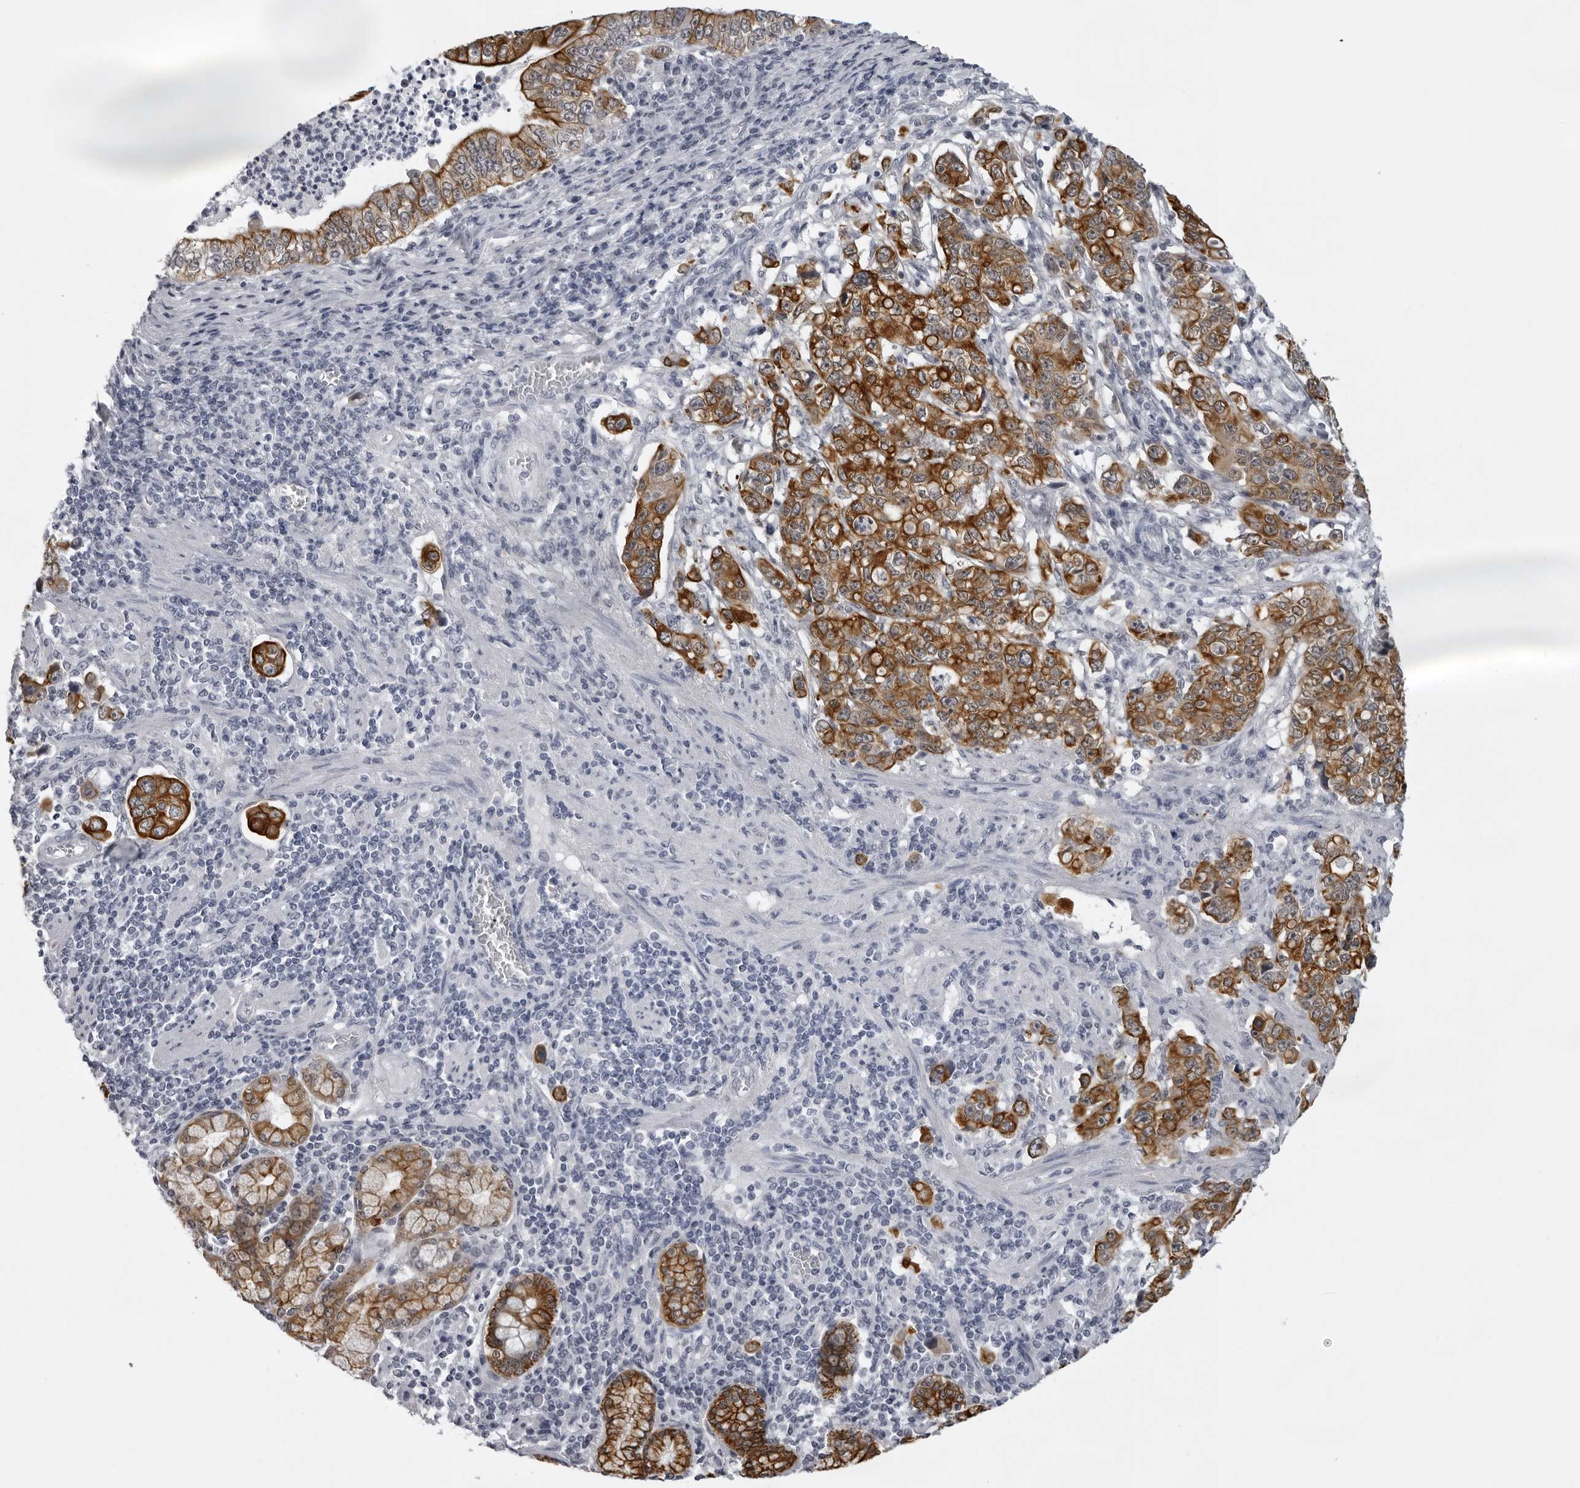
{"staining": {"intensity": "strong", "quantity": ">75%", "location": "cytoplasmic/membranous"}, "tissue": "stomach cancer", "cell_type": "Tumor cells", "image_type": "cancer", "snomed": [{"axis": "morphology", "description": "Adenocarcinoma, NOS"}, {"axis": "topography", "description": "Stomach, lower"}], "caption": "This is an image of immunohistochemistry (IHC) staining of stomach cancer (adenocarcinoma), which shows strong positivity in the cytoplasmic/membranous of tumor cells.", "gene": "UROD", "patient": {"sex": "female", "age": 72}}